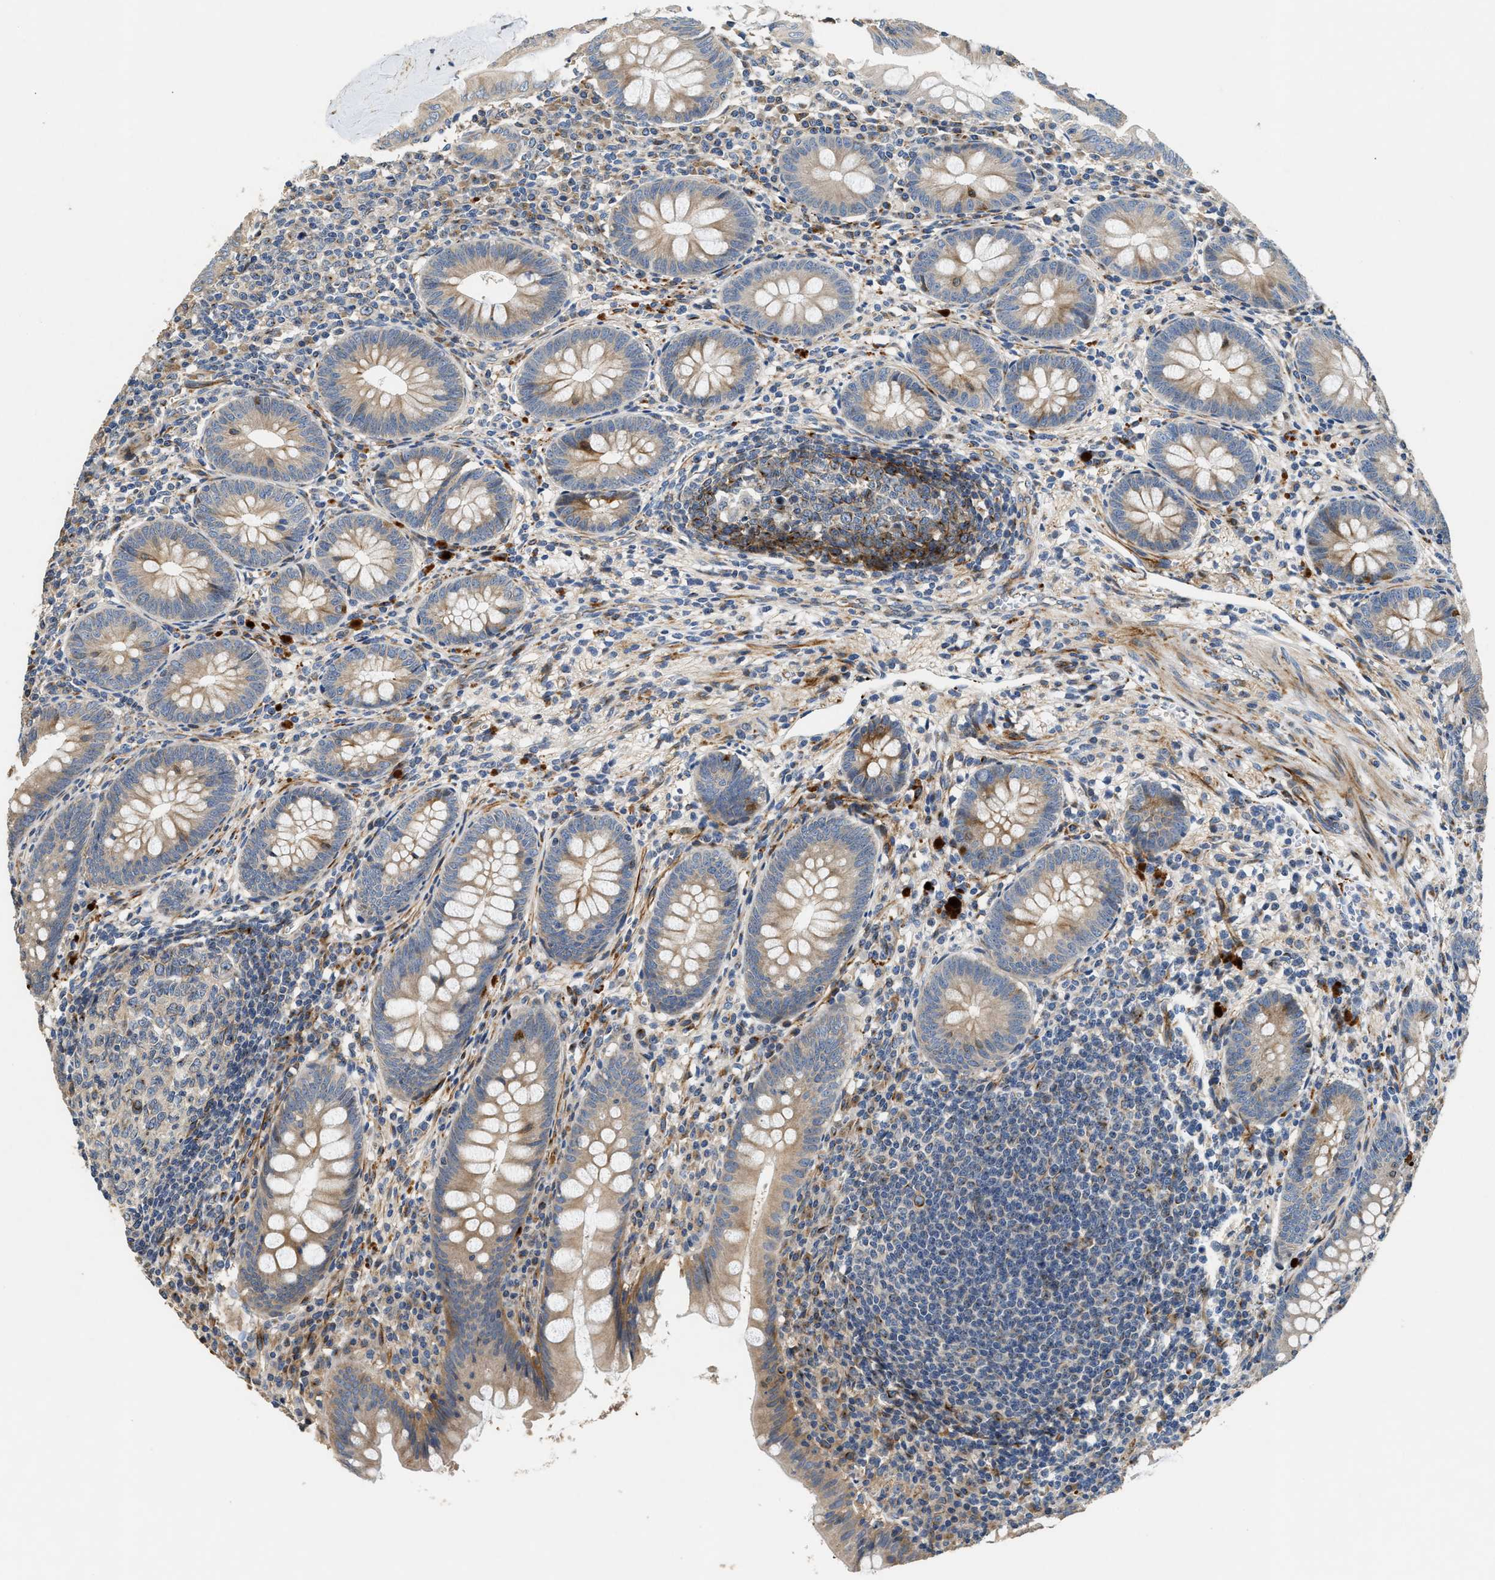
{"staining": {"intensity": "moderate", "quantity": "<25%", "location": "cytoplasmic/membranous"}, "tissue": "appendix", "cell_type": "Glandular cells", "image_type": "normal", "snomed": [{"axis": "morphology", "description": "Normal tissue, NOS"}, {"axis": "topography", "description": "Appendix"}], "caption": "Normal appendix displays moderate cytoplasmic/membranous expression in about <25% of glandular cells, visualized by immunohistochemistry. (brown staining indicates protein expression, while blue staining denotes nuclei).", "gene": "IL17RC", "patient": {"sex": "male", "age": 56}}